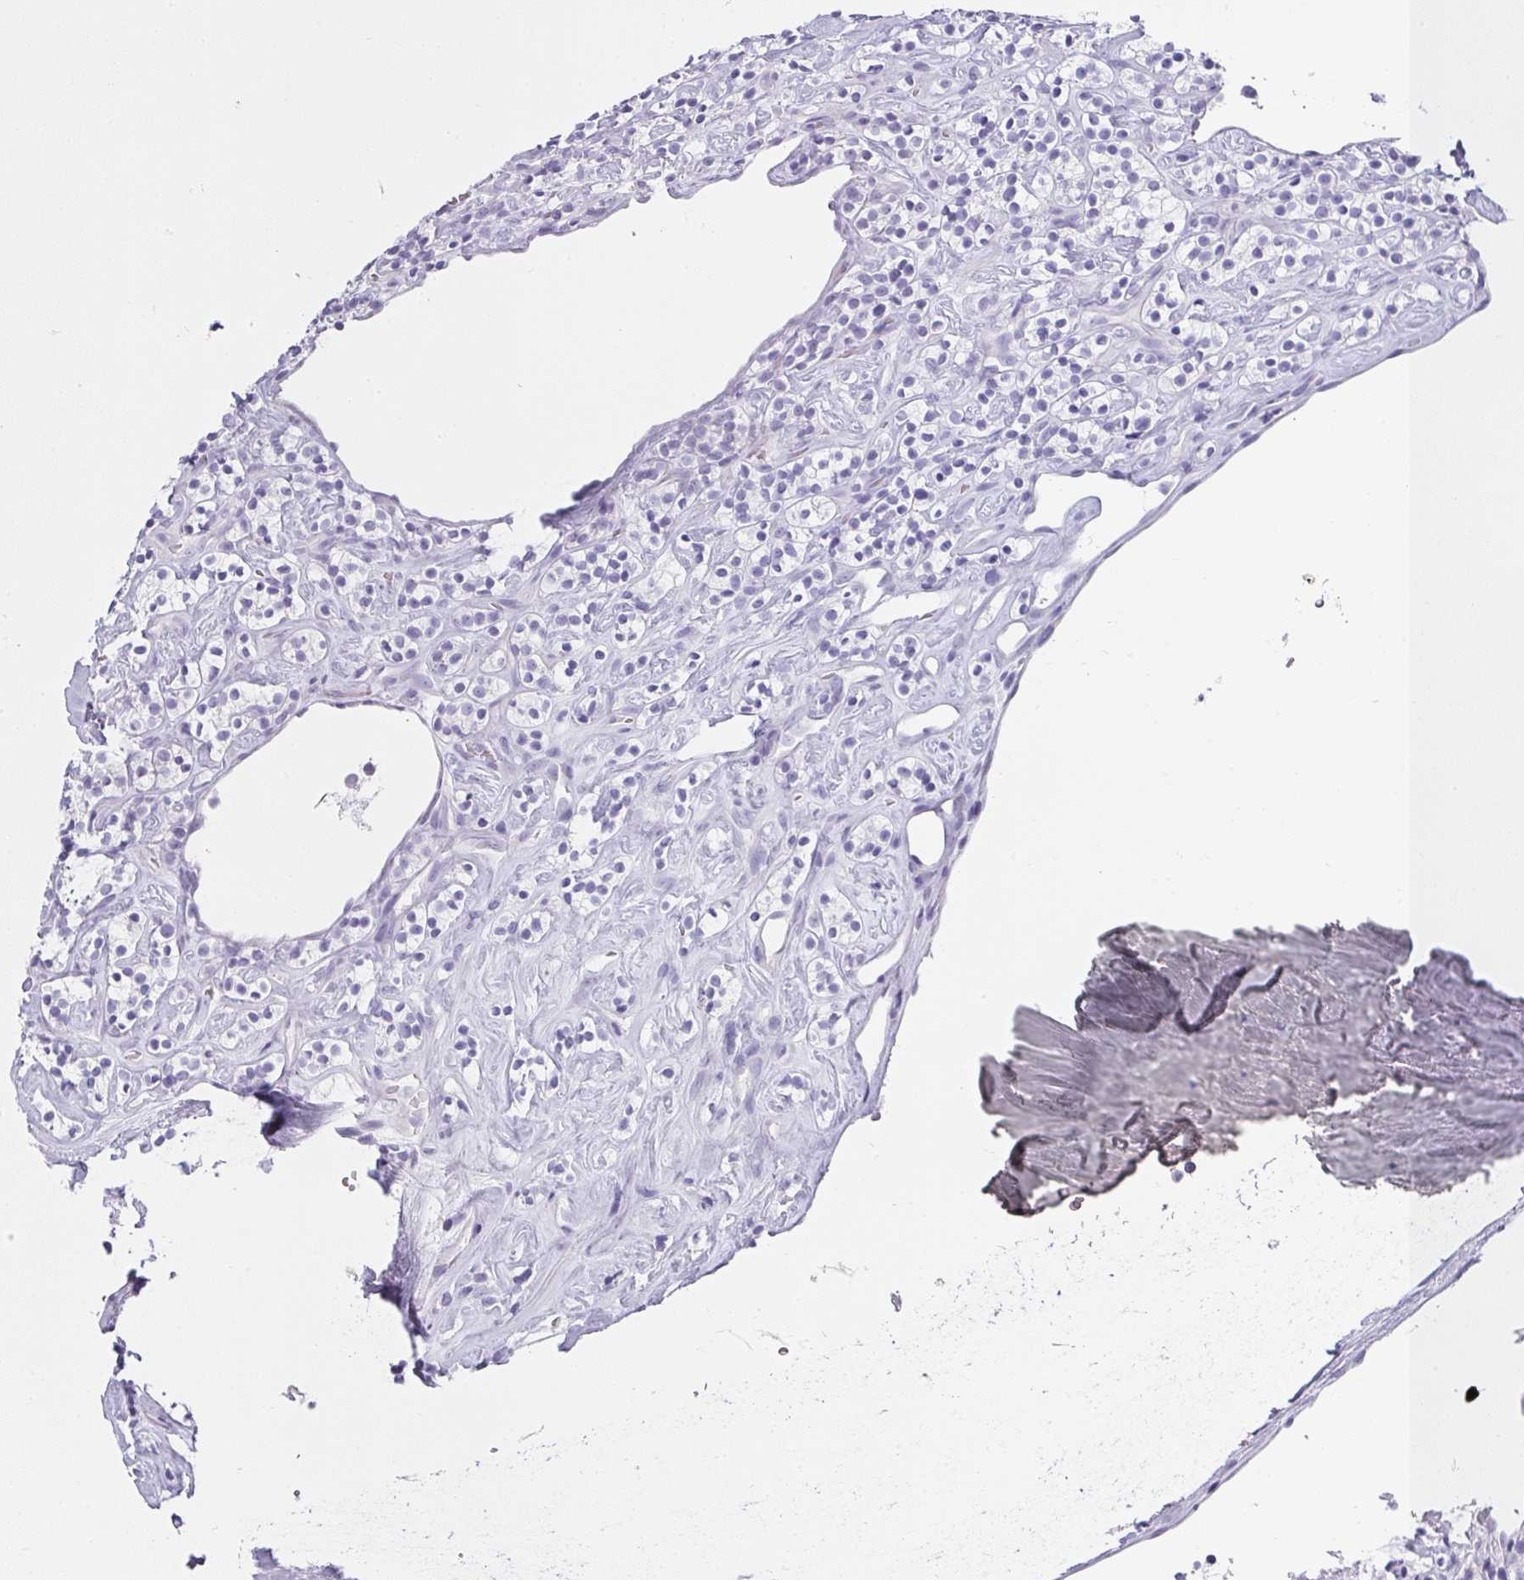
{"staining": {"intensity": "negative", "quantity": "none", "location": "none"}, "tissue": "renal cancer", "cell_type": "Tumor cells", "image_type": "cancer", "snomed": [{"axis": "morphology", "description": "Adenocarcinoma, NOS"}, {"axis": "topography", "description": "Kidney"}], "caption": "High power microscopy photomicrograph of an immunohistochemistry histopathology image of renal adenocarcinoma, revealing no significant expression in tumor cells. (DAB immunohistochemistry visualized using brightfield microscopy, high magnification).", "gene": "VCY1B", "patient": {"sex": "male", "age": 77}}